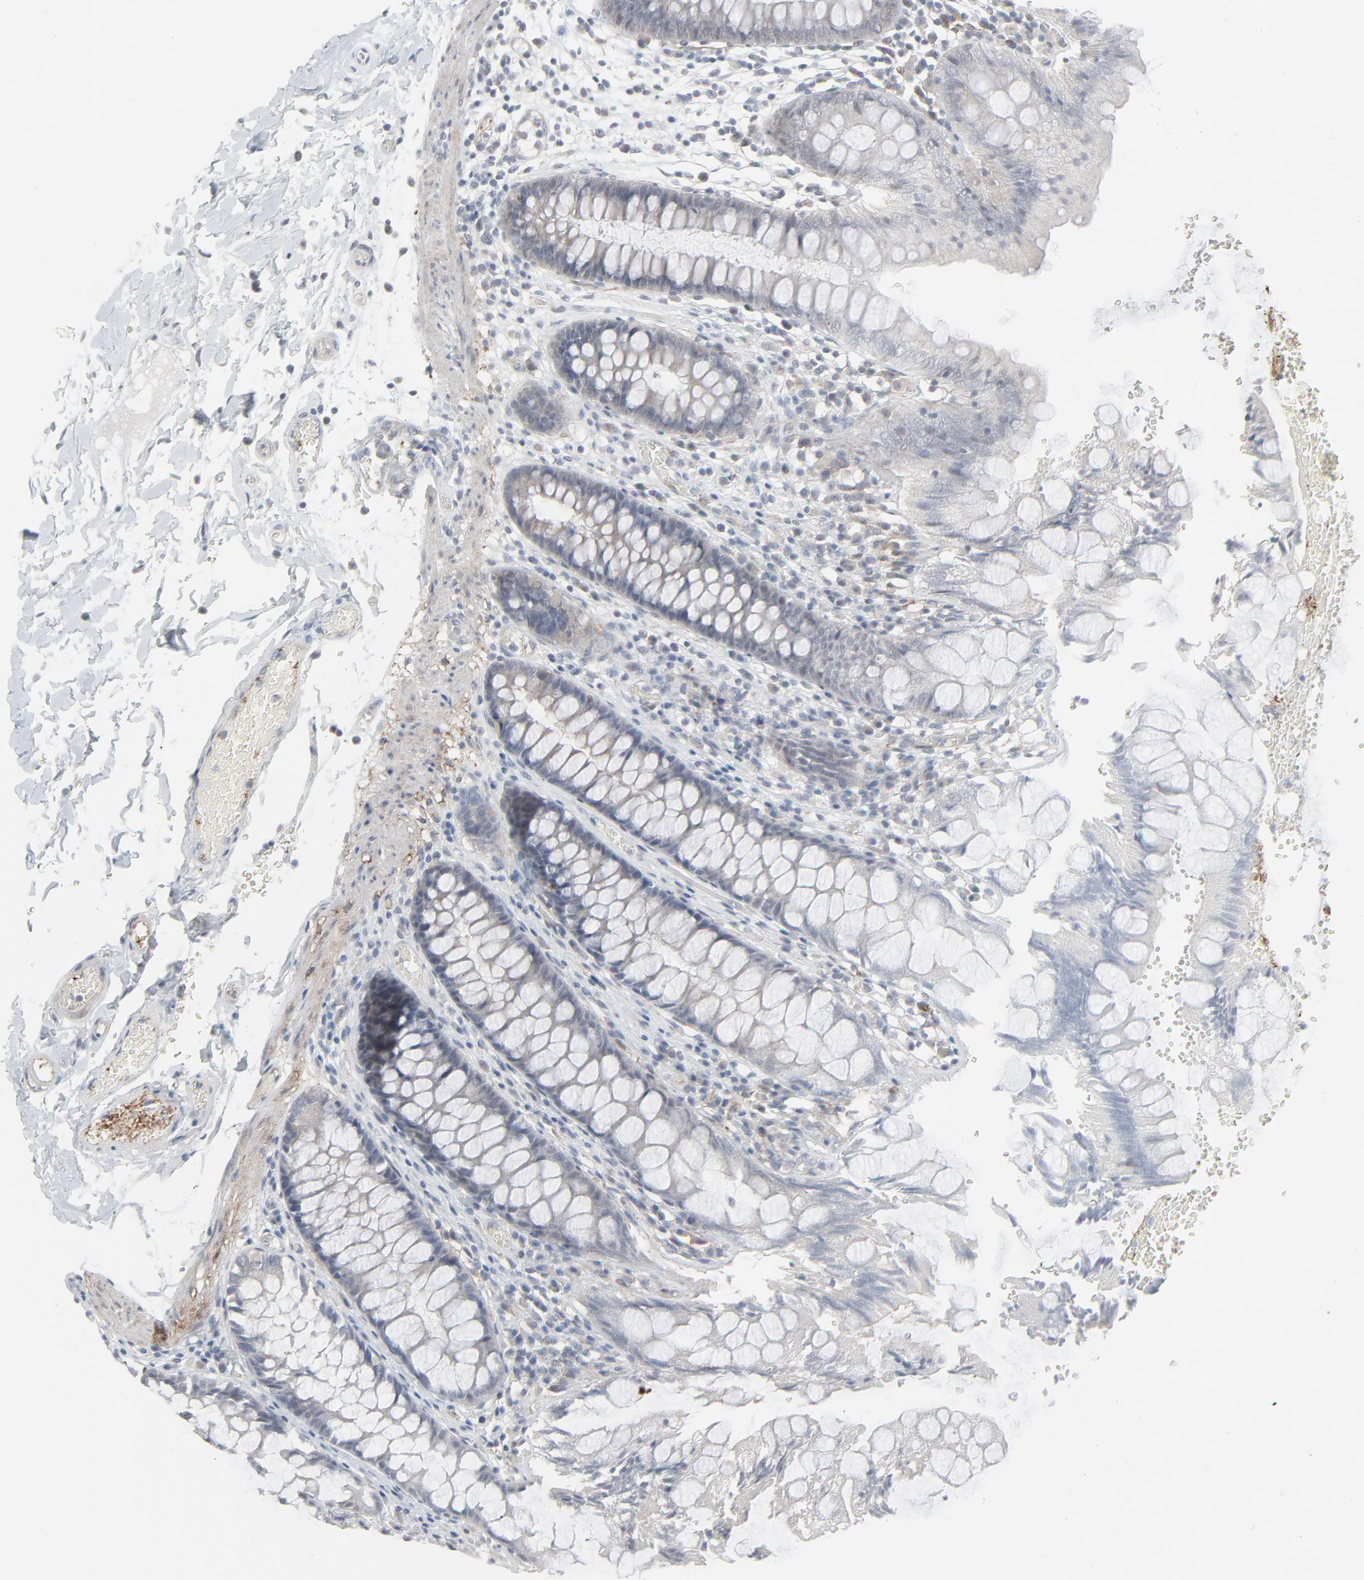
{"staining": {"intensity": "negative", "quantity": "none", "location": "none"}, "tissue": "colon", "cell_type": "Endothelial cells", "image_type": "normal", "snomed": [{"axis": "morphology", "description": "Normal tissue, NOS"}, {"axis": "topography", "description": "Smooth muscle"}, {"axis": "topography", "description": "Colon"}], "caption": "High magnification brightfield microscopy of benign colon stained with DAB (brown) and counterstained with hematoxylin (blue): endothelial cells show no significant staining. The staining is performed using DAB (3,3'-diaminobenzidine) brown chromogen with nuclei counter-stained in using hematoxylin.", "gene": "NEUROD1", "patient": {"sex": "male", "age": 67}}